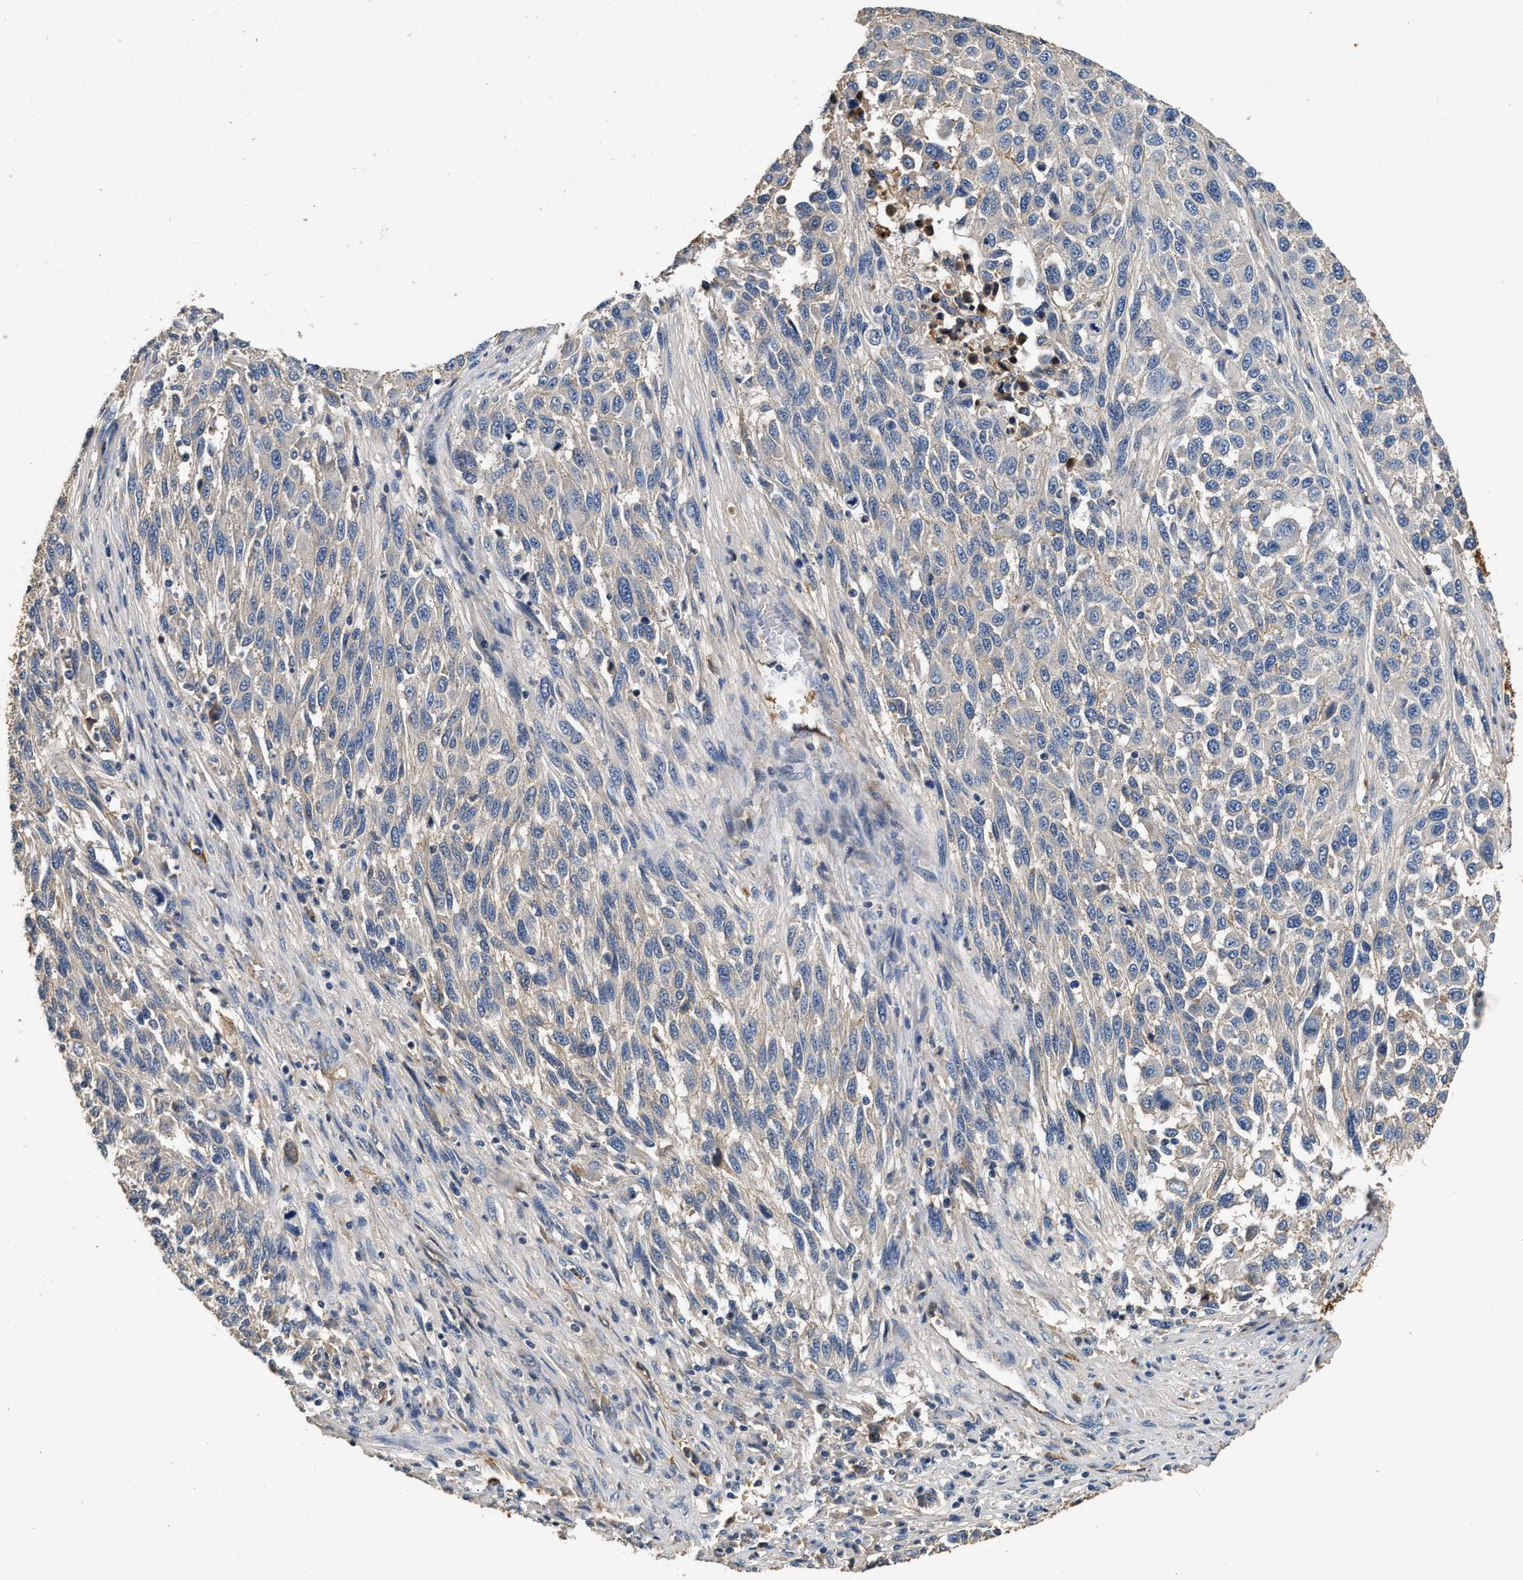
{"staining": {"intensity": "moderate", "quantity": "<25%", "location": "cytoplasmic/membranous"}, "tissue": "melanoma", "cell_type": "Tumor cells", "image_type": "cancer", "snomed": [{"axis": "morphology", "description": "Malignant melanoma, Metastatic site"}, {"axis": "topography", "description": "Lymph node"}], "caption": "Human malignant melanoma (metastatic site) stained for a protein (brown) shows moderate cytoplasmic/membranous positive staining in about <25% of tumor cells.", "gene": "C3", "patient": {"sex": "male", "age": 61}}